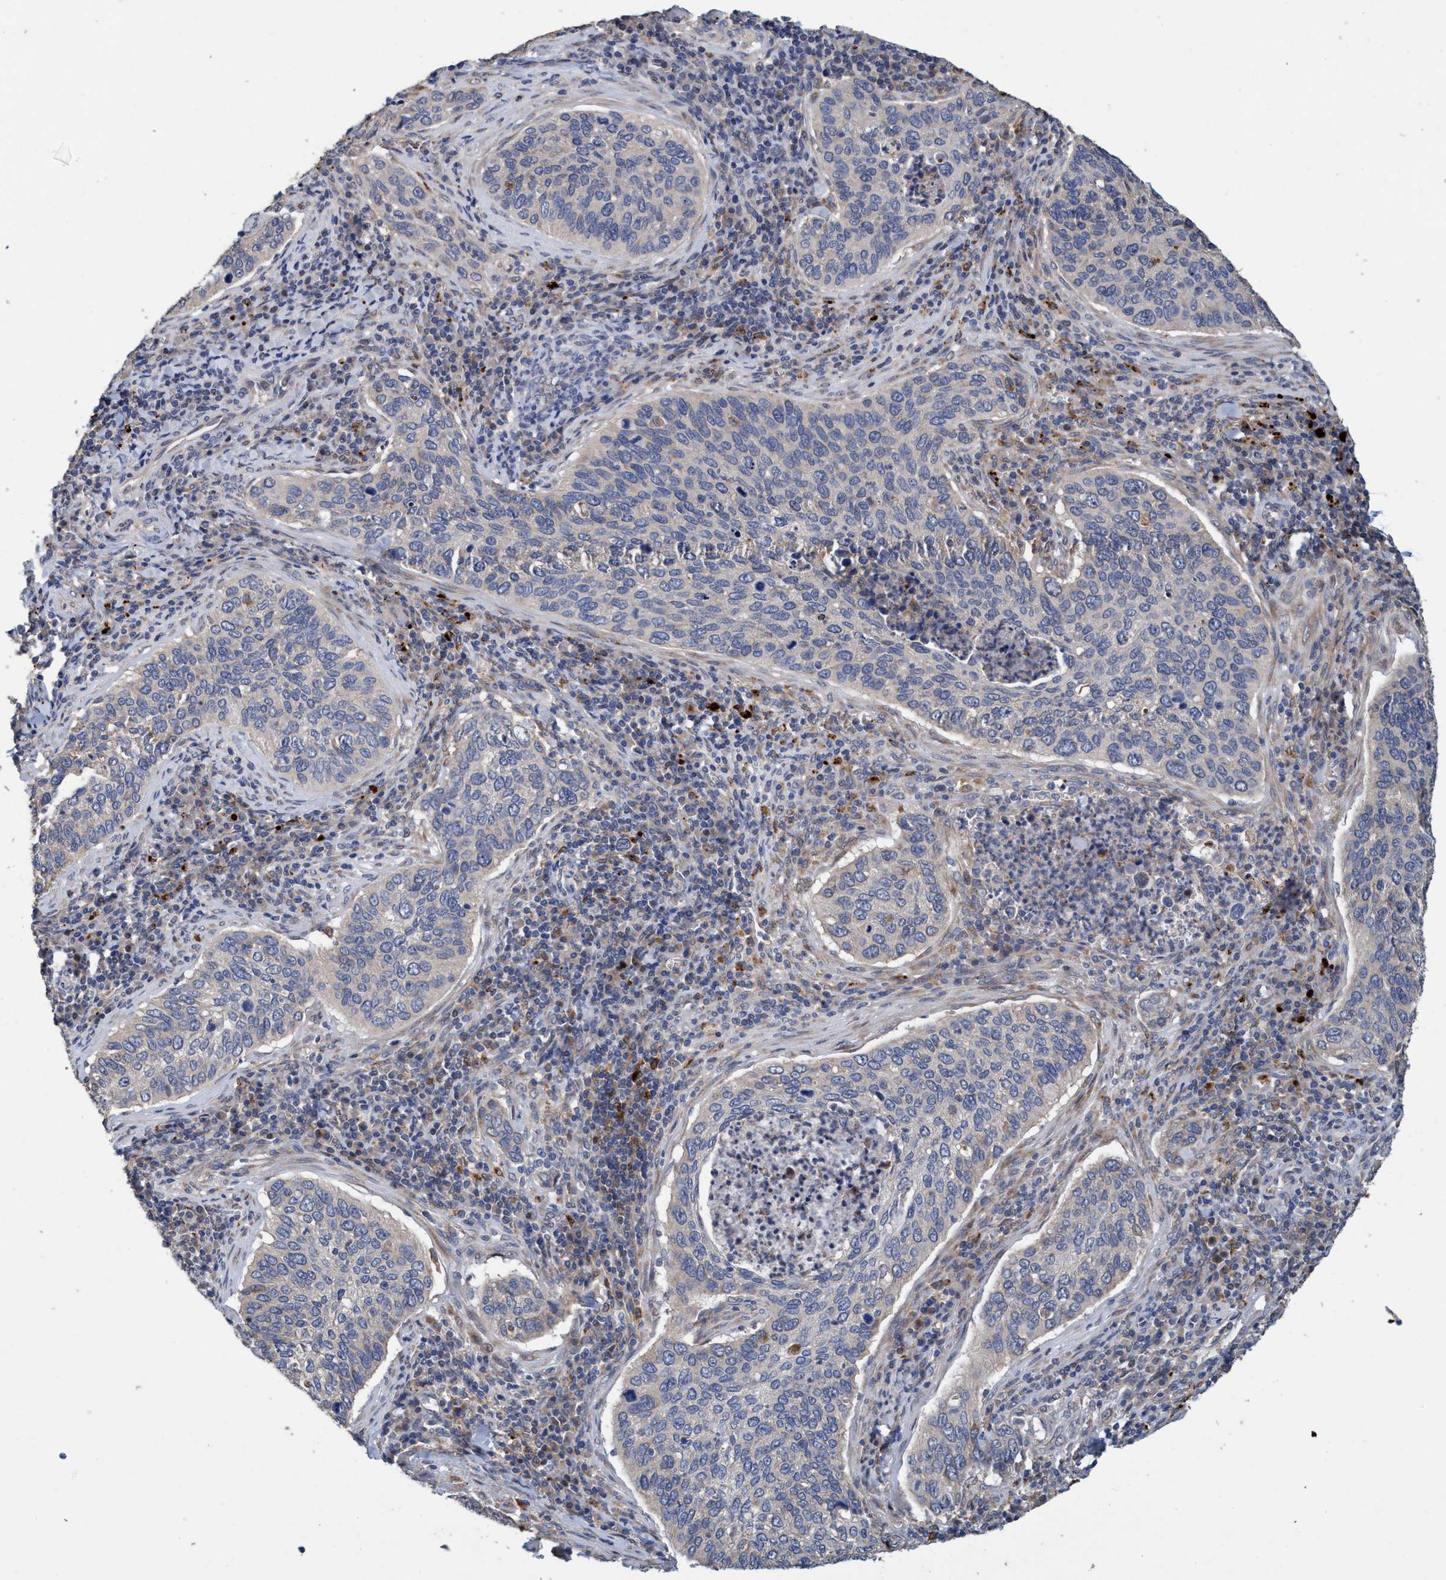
{"staining": {"intensity": "negative", "quantity": "none", "location": "none"}, "tissue": "cervical cancer", "cell_type": "Tumor cells", "image_type": "cancer", "snomed": [{"axis": "morphology", "description": "Squamous cell carcinoma, NOS"}, {"axis": "topography", "description": "Cervix"}], "caption": "DAB (3,3'-diaminobenzidine) immunohistochemical staining of cervical cancer displays no significant positivity in tumor cells. The staining is performed using DAB brown chromogen with nuclei counter-stained in using hematoxylin.", "gene": "BBS9", "patient": {"sex": "female", "age": 53}}